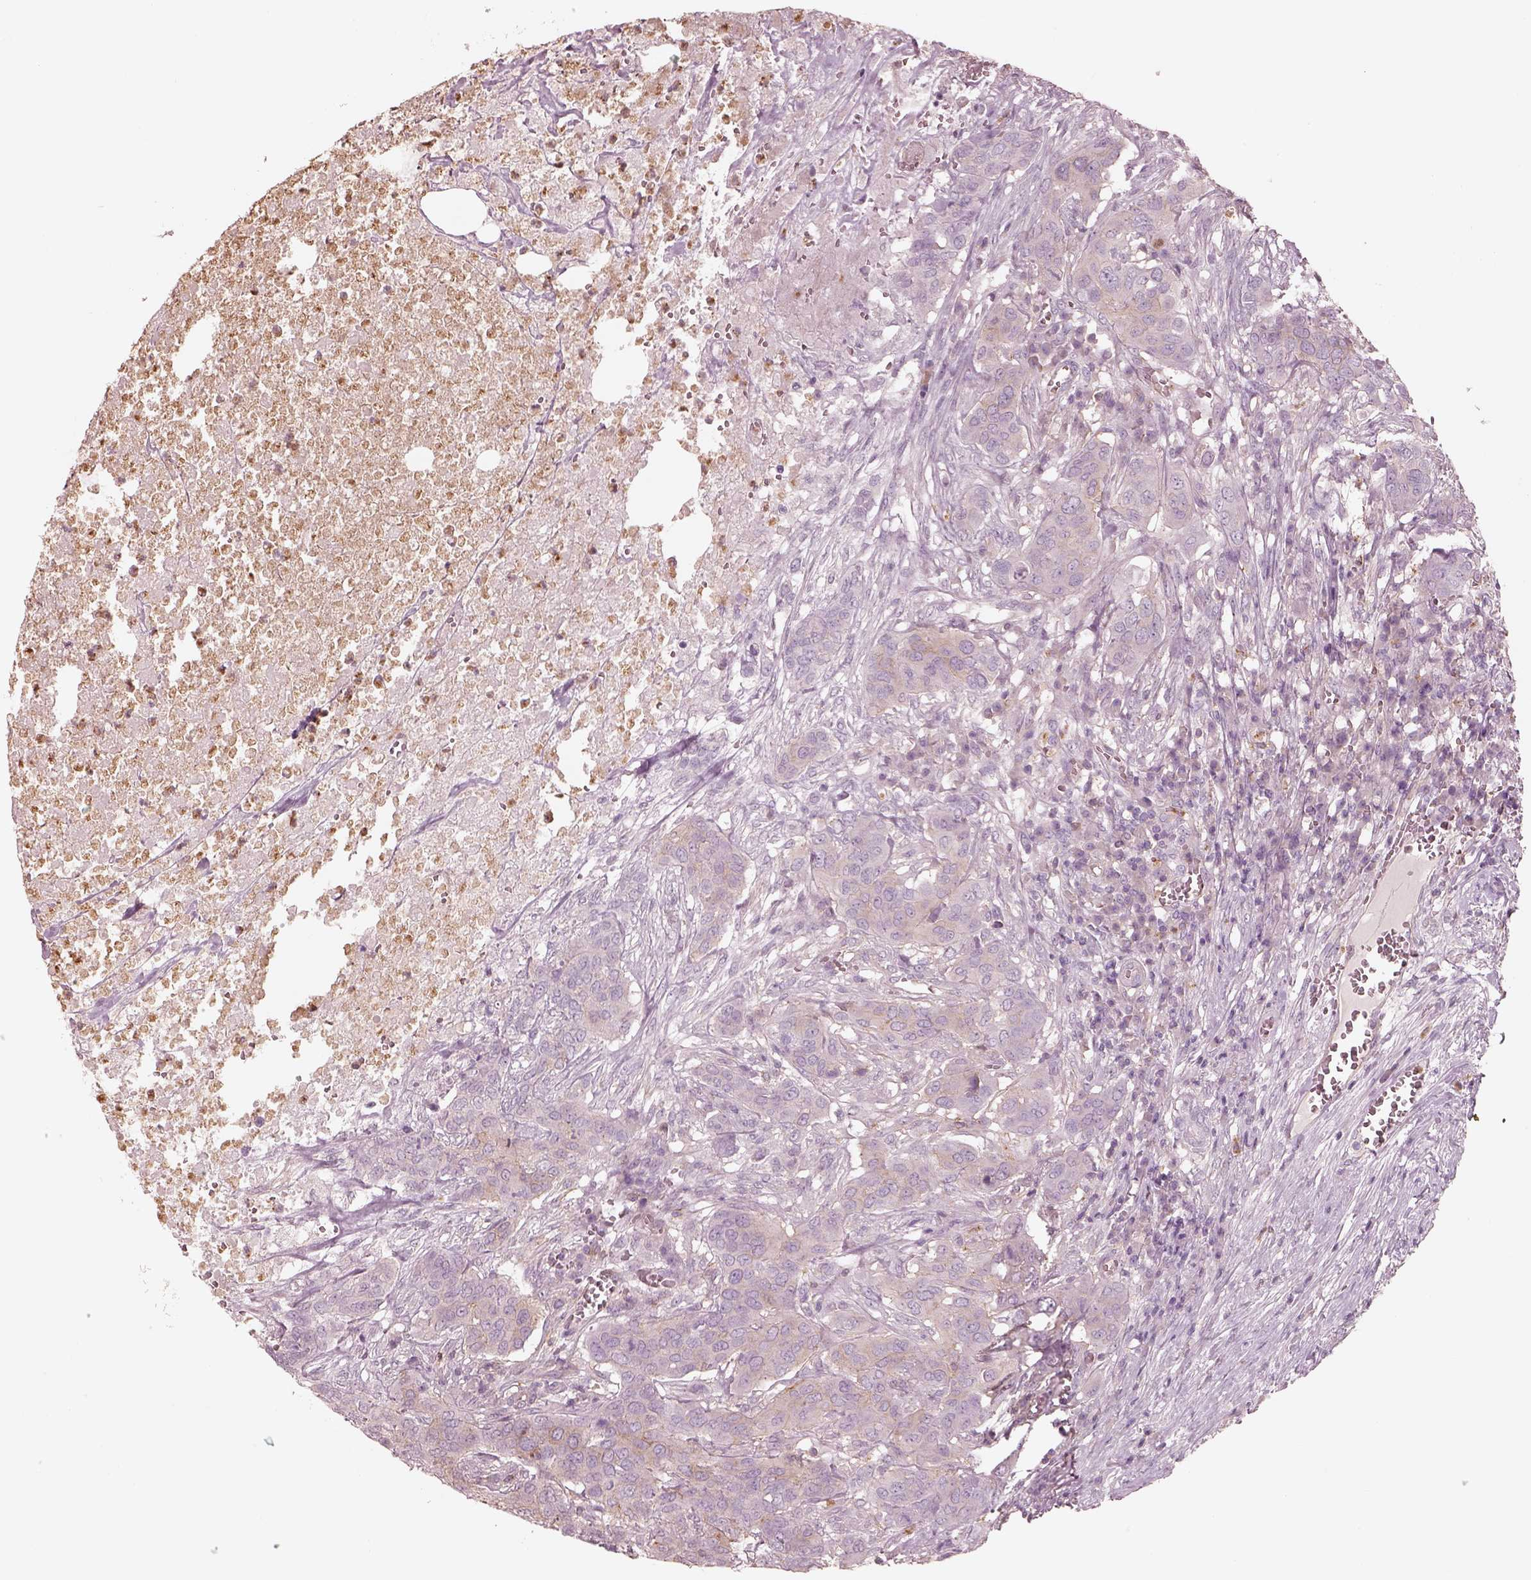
{"staining": {"intensity": "weak", "quantity": "<25%", "location": "cytoplasmic/membranous"}, "tissue": "urothelial cancer", "cell_type": "Tumor cells", "image_type": "cancer", "snomed": [{"axis": "morphology", "description": "Urothelial carcinoma, NOS"}, {"axis": "morphology", "description": "Urothelial carcinoma, High grade"}, {"axis": "topography", "description": "Urinary bladder"}], "caption": "Tumor cells show no significant protein expression in high-grade urothelial carcinoma.", "gene": "GPRIN1", "patient": {"sex": "male", "age": 63}}